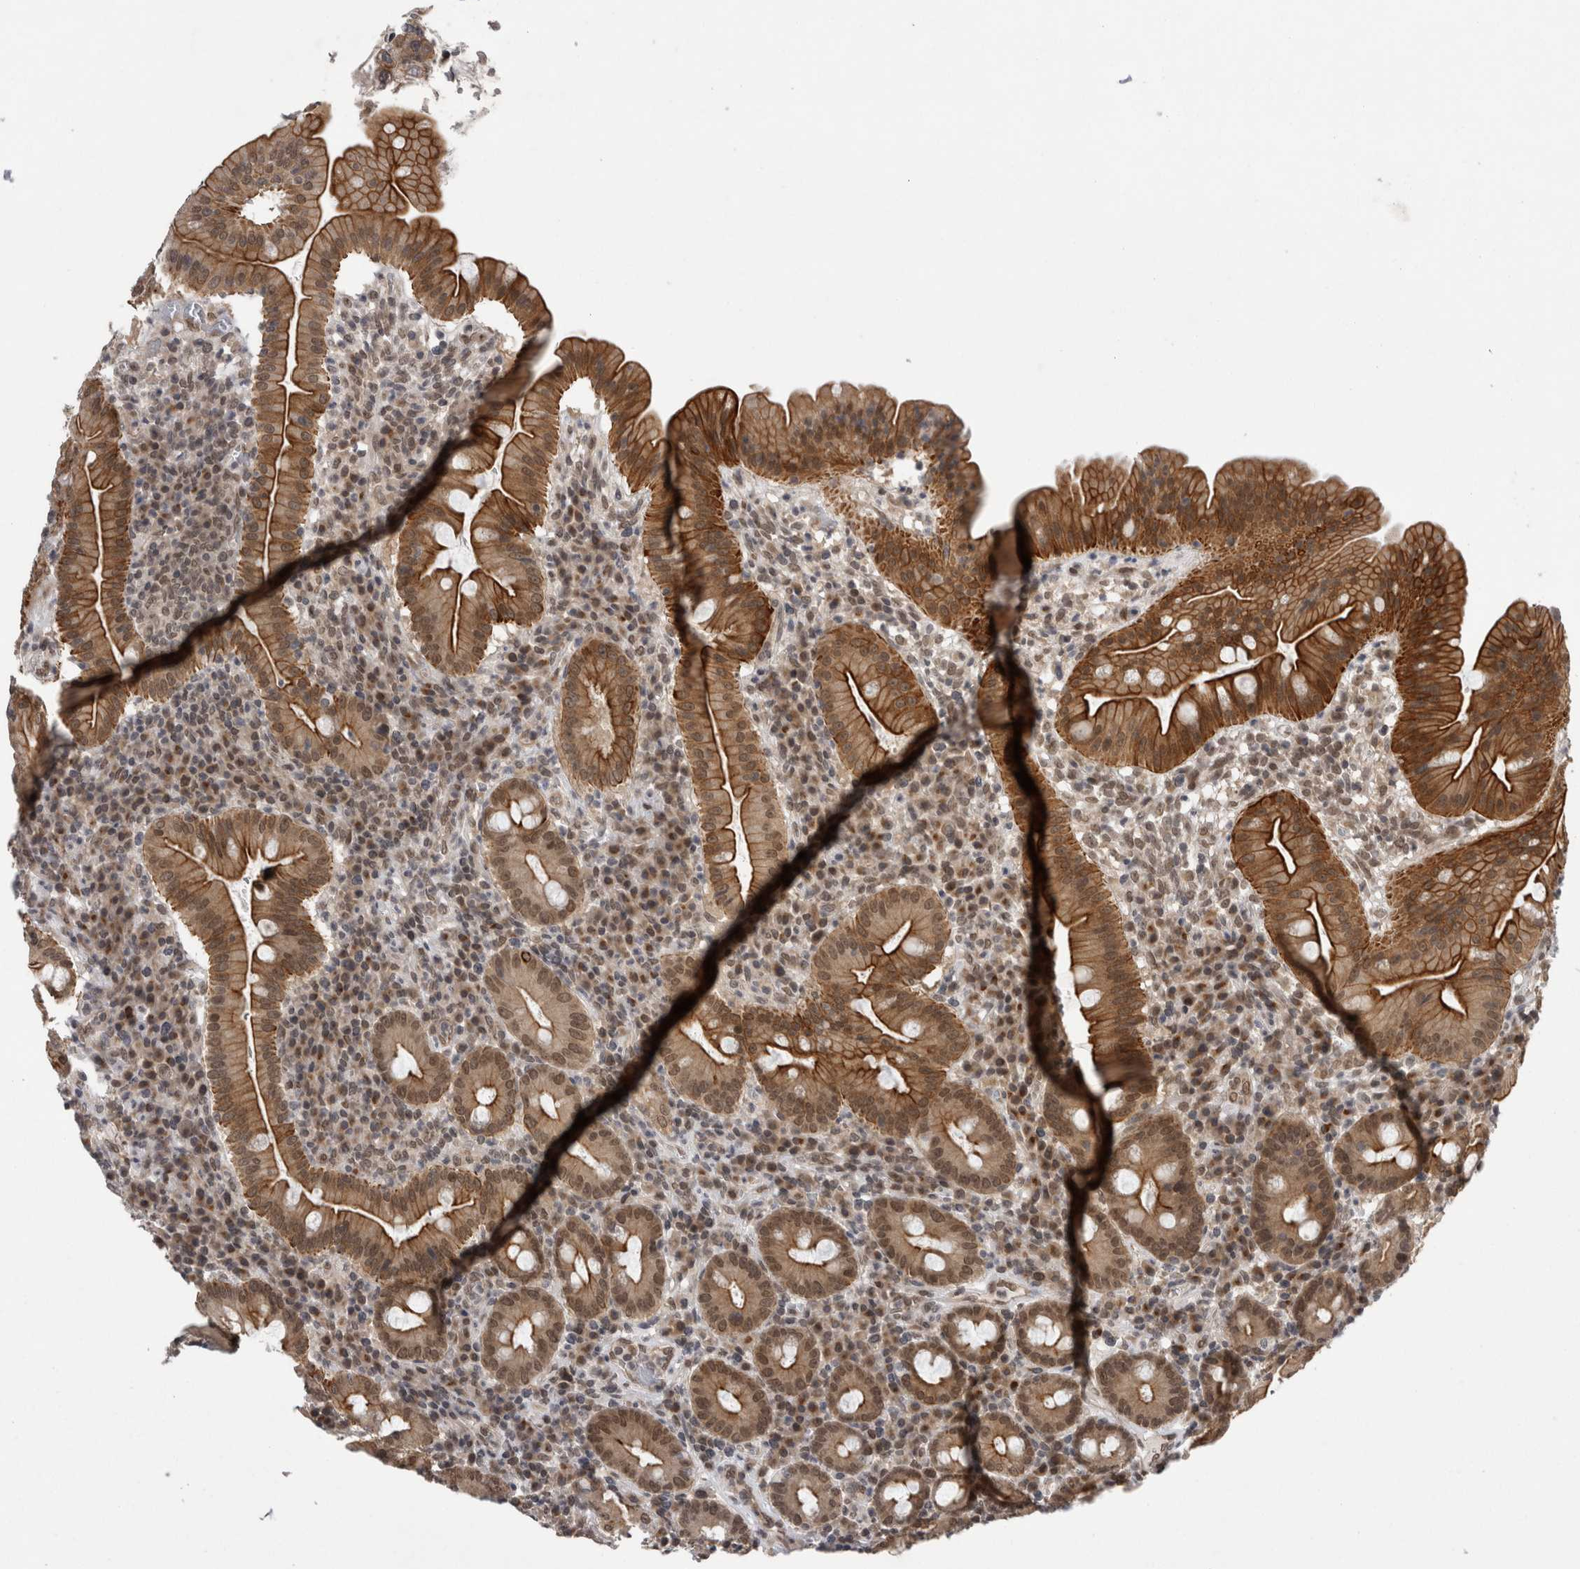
{"staining": {"intensity": "strong", "quantity": ">75%", "location": "cytoplasmic/membranous,nuclear"}, "tissue": "duodenum", "cell_type": "Glandular cells", "image_type": "normal", "snomed": [{"axis": "morphology", "description": "Normal tissue, NOS"}, {"axis": "topography", "description": "Duodenum"}], "caption": "Approximately >75% of glandular cells in normal human duodenum exhibit strong cytoplasmic/membranous,nuclear protein positivity as visualized by brown immunohistochemical staining.", "gene": "ZNF341", "patient": {"sex": "male", "age": 50}}